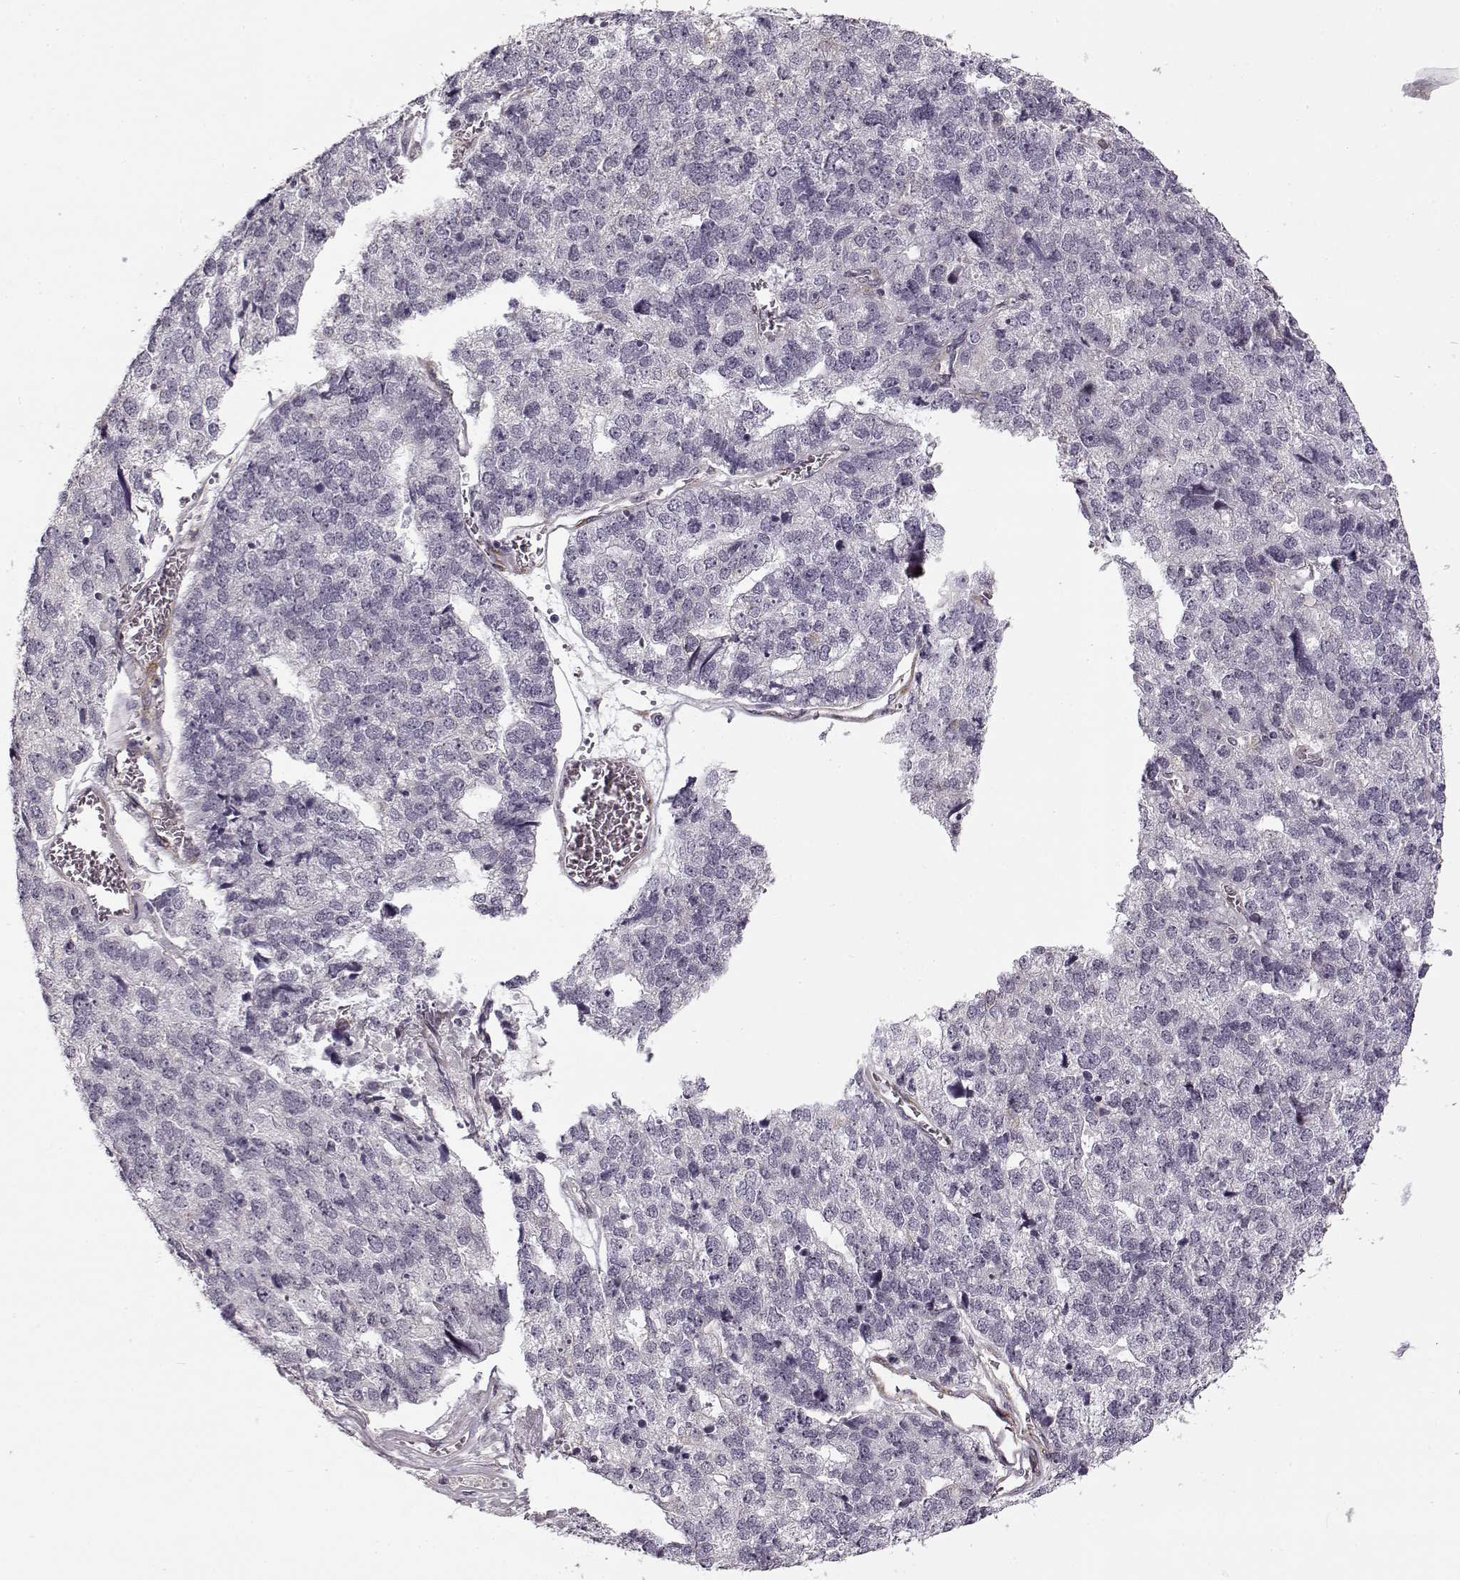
{"staining": {"intensity": "negative", "quantity": "none", "location": "none"}, "tissue": "stomach cancer", "cell_type": "Tumor cells", "image_type": "cancer", "snomed": [{"axis": "morphology", "description": "Adenocarcinoma, NOS"}, {"axis": "topography", "description": "Stomach"}], "caption": "Immunohistochemistry histopathology image of neoplastic tissue: human stomach cancer (adenocarcinoma) stained with DAB demonstrates no significant protein staining in tumor cells. The staining is performed using DAB brown chromogen with nuclei counter-stained in using hematoxylin.", "gene": "LAMB2", "patient": {"sex": "male", "age": 69}}